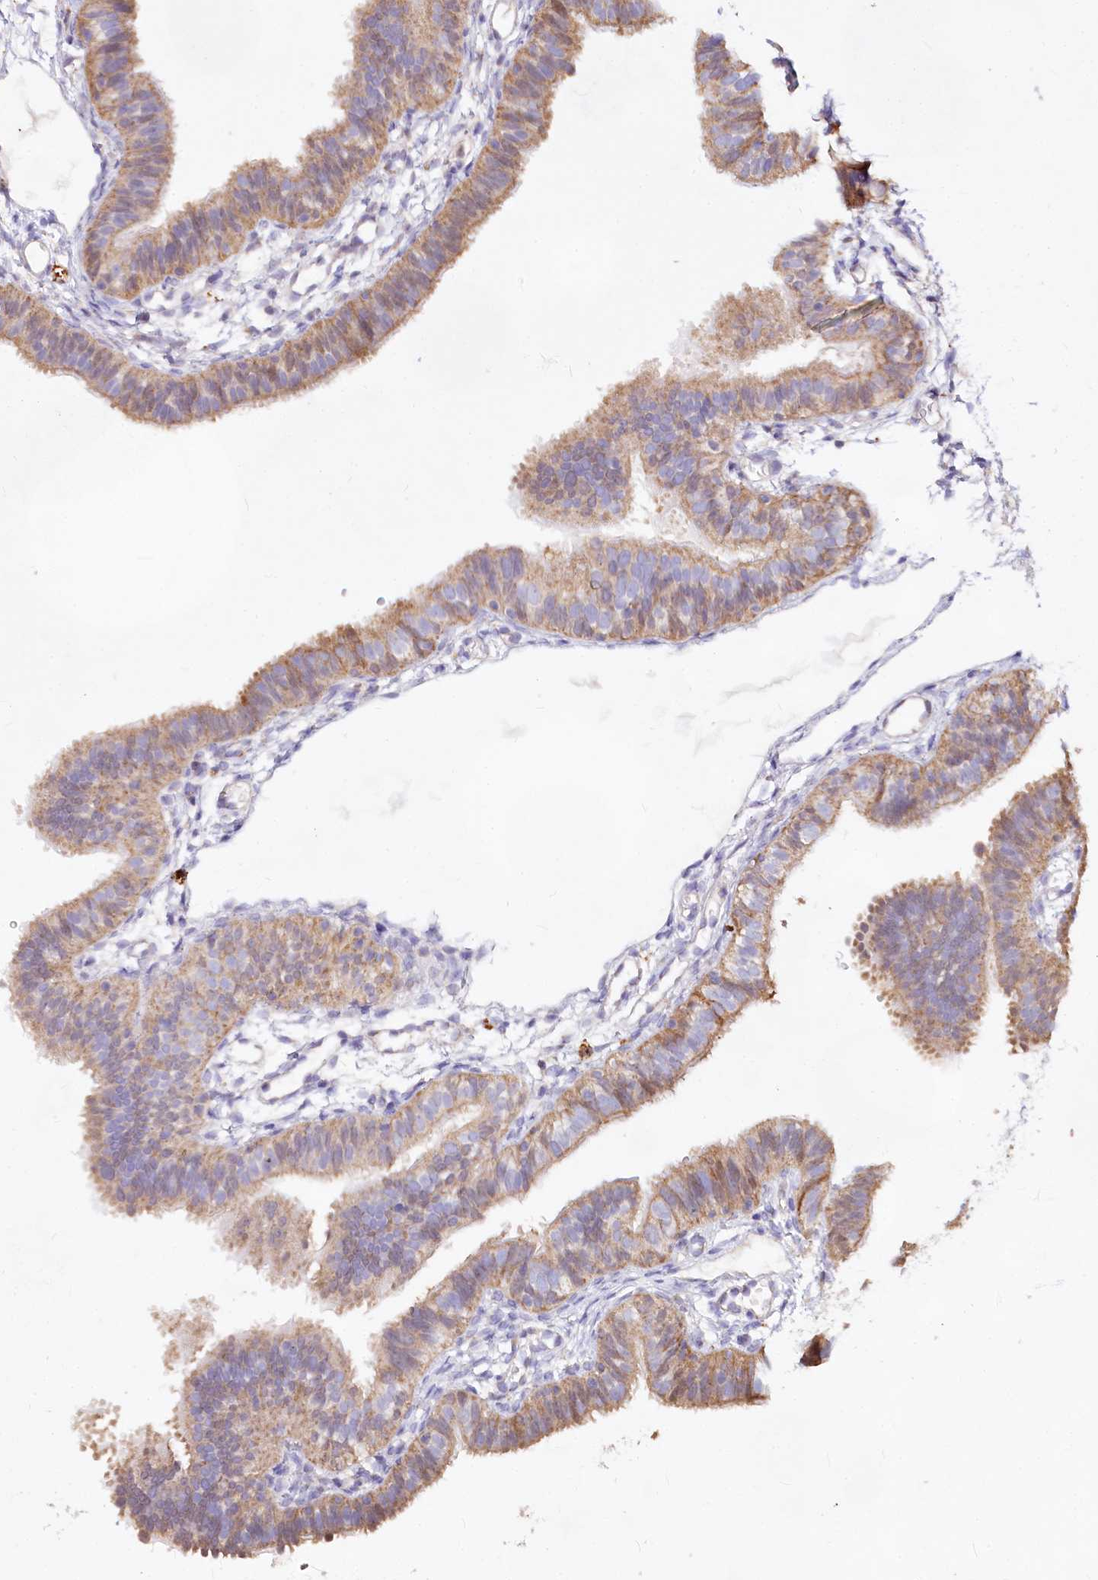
{"staining": {"intensity": "moderate", "quantity": ">75%", "location": "cytoplasmic/membranous"}, "tissue": "fallopian tube", "cell_type": "Glandular cells", "image_type": "normal", "snomed": [{"axis": "morphology", "description": "Normal tissue, NOS"}, {"axis": "topography", "description": "Fallopian tube"}], "caption": "Protein expression analysis of unremarkable human fallopian tube reveals moderate cytoplasmic/membranous positivity in approximately >75% of glandular cells. Immunohistochemistry stains the protein in brown and the nuclei are stained blue.", "gene": "TASOR2", "patient": {"sex": "female", "age": 35}}